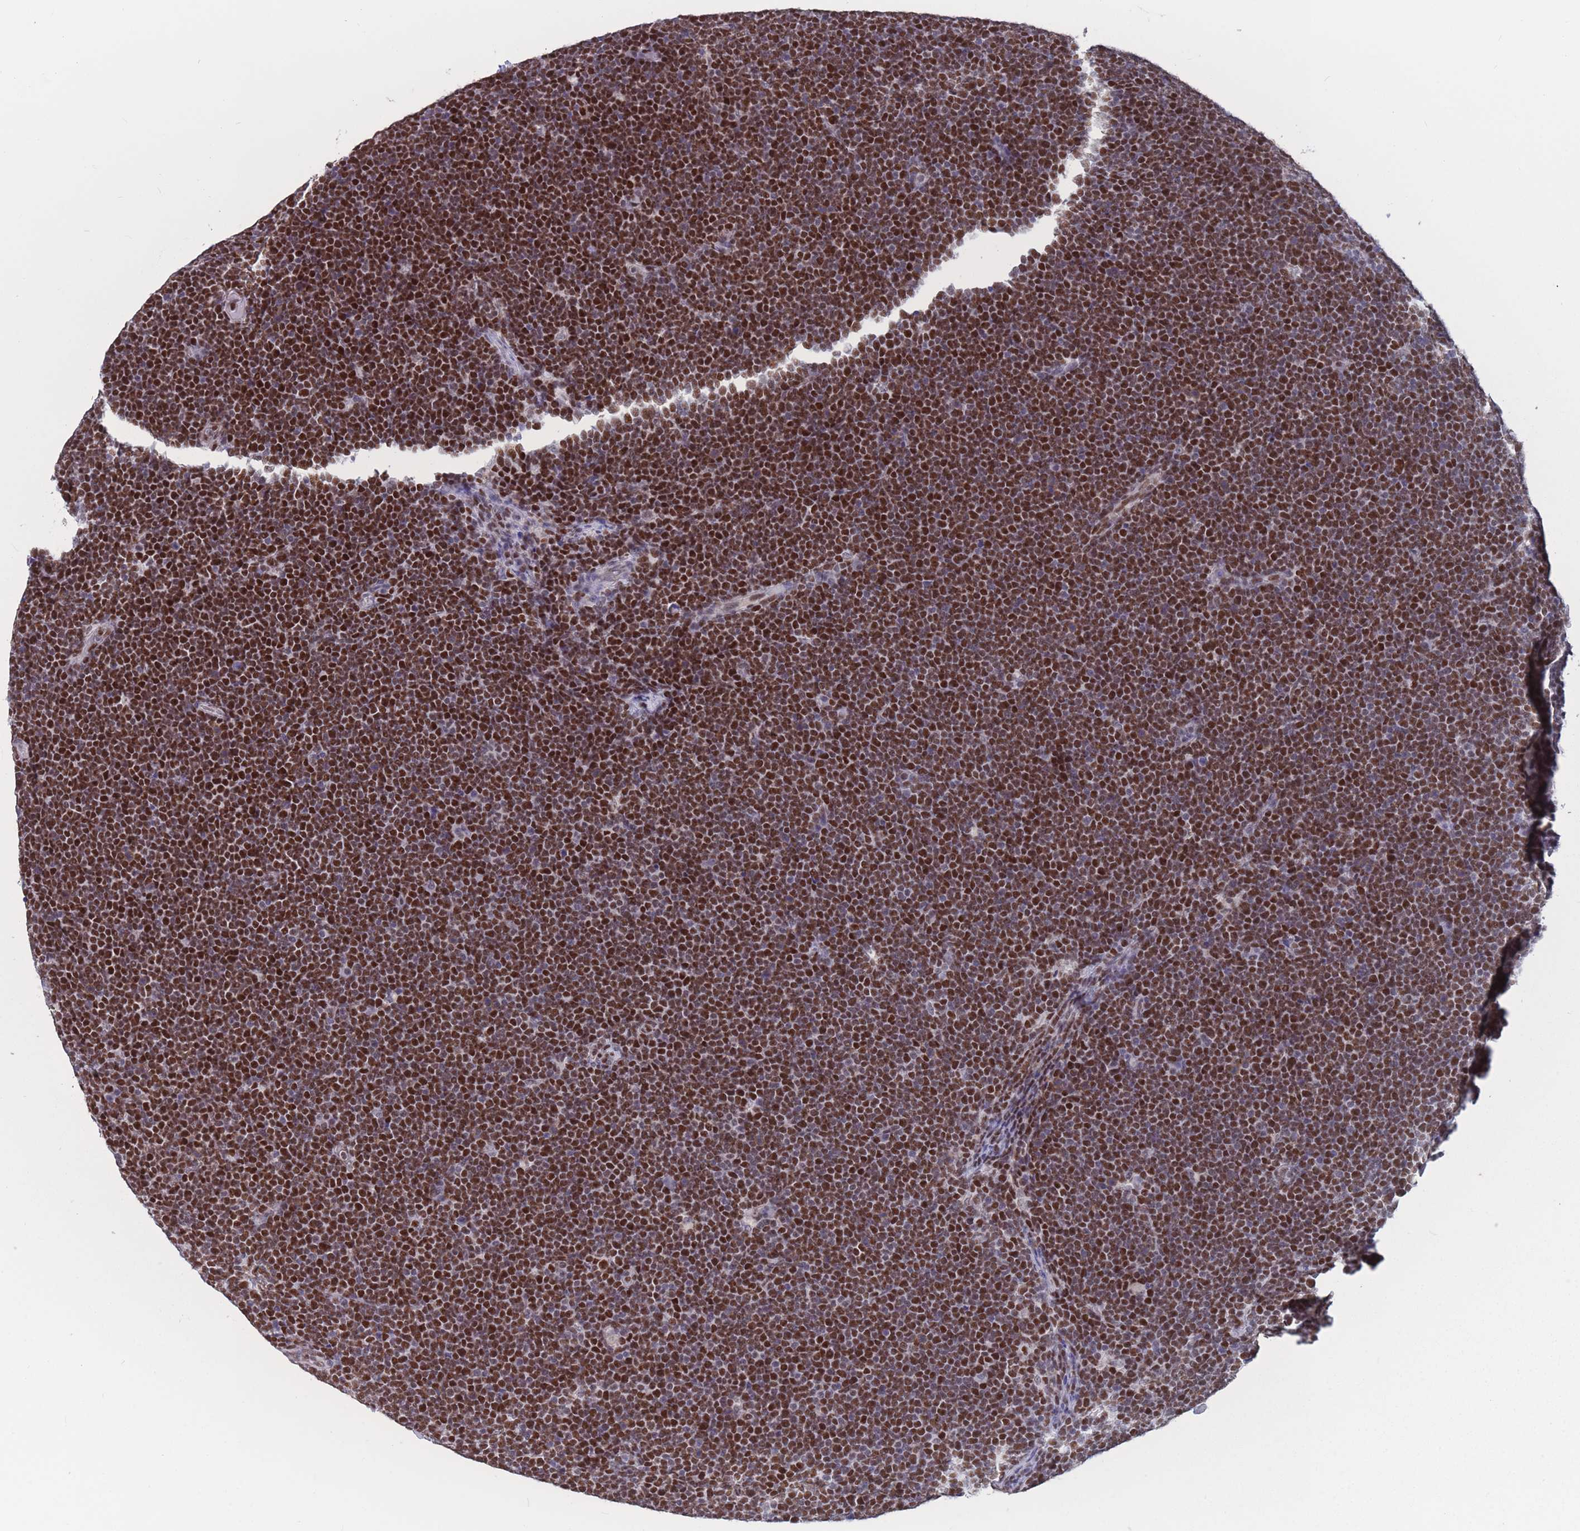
{"staining": {"intensity": "strong", "quantity": ">75%", "location": "nuclear"}, "tissue": "lymphoma", "cell_type": "Tumor cells", "image_type": "cancer", "snomed": [{"axis": "morphology", "description": "Malignant lymphoma, non-Hodgkin's type, High grade"}, {"axis": "topography", "description": "Lymph node"}], "caption": "Lymphoma stained with a protein marker reveals strong staining in tumor cells.", "gene": "NASP", "patient": {"sex": "male", "age": 13}}